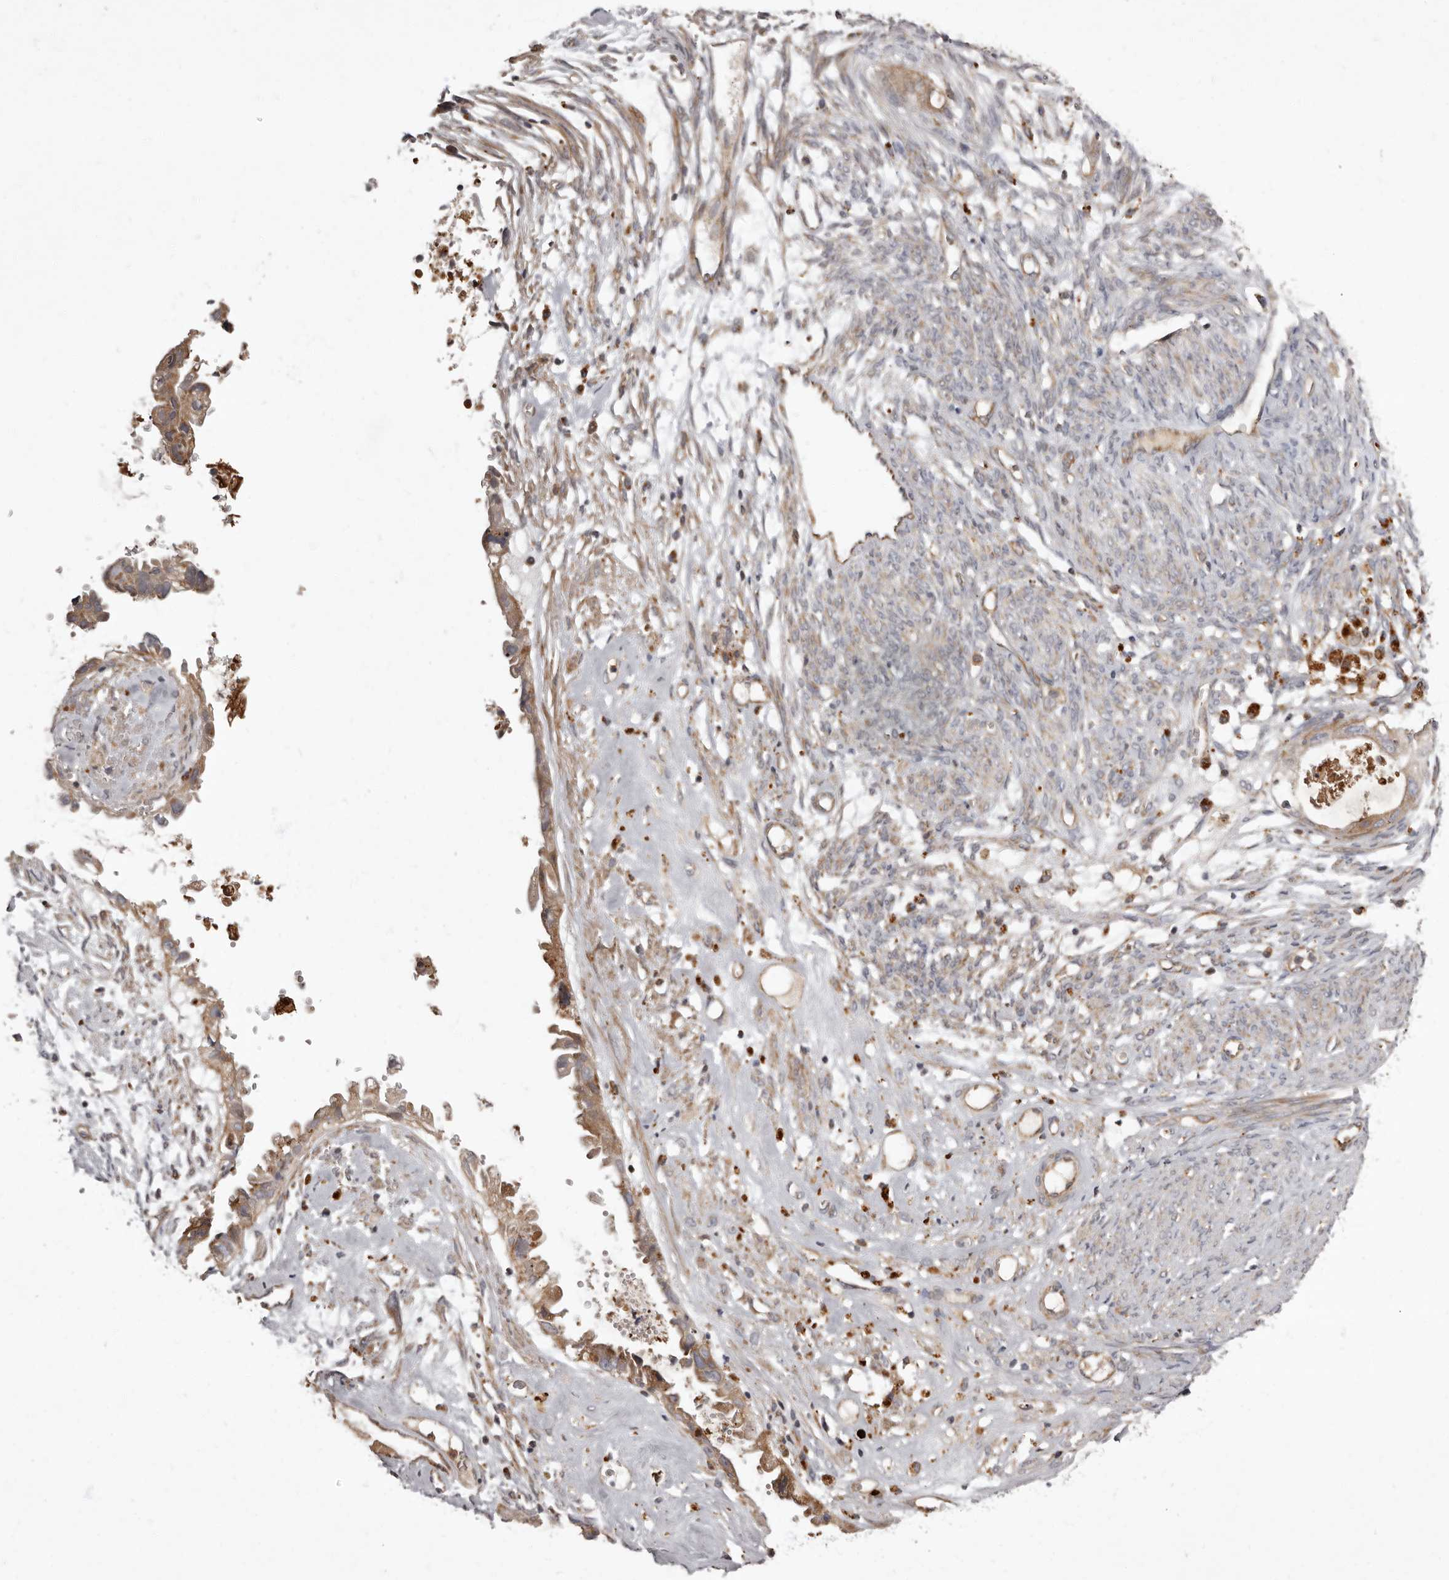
{"staining": {"intensity": "moderate", "quantity": "25%-75%", "location": "cytoplasmic/membranous"}, "tissue": "cervical cancer", "cell_type": "Tumor cells", "image_type": "cancer", "snomed": [{"axis": "morphology", "description": "Normal tissue, NOS"}, {"axis": "morphology", "description": "Adenocarcinoma, NOS"}, {"axis": "topography", "description": "Cervix"}, {"axis": "topography", "description": "Endometrium"}], "caption": "Human cervical cancer (adenocarcinoma) stained with a protein marker exhibits moderate staining in tumor cells.", "gene": "ADCY2", "patient": {"sex": "female", "age": 86}}